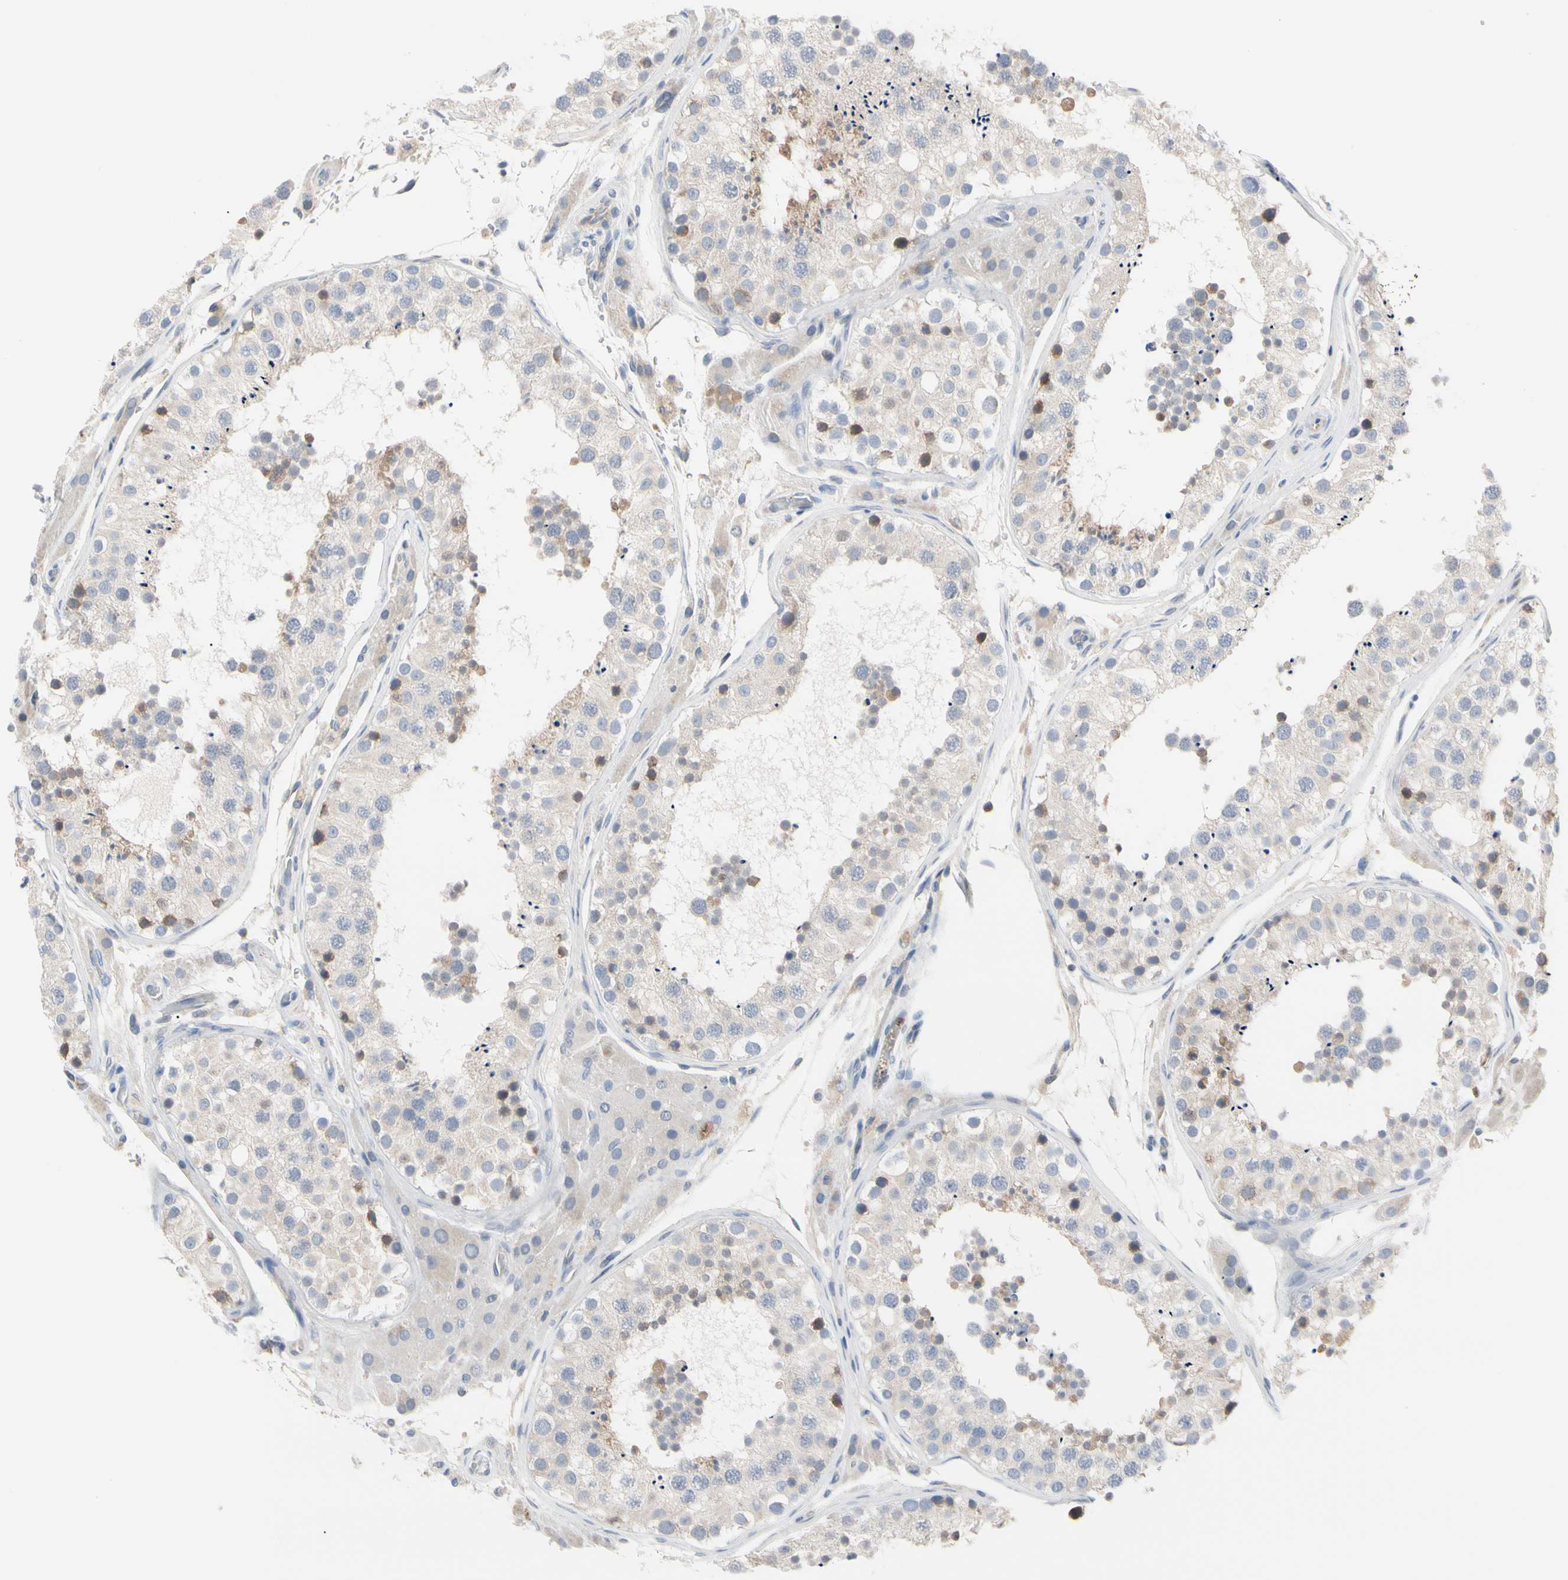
{"staining": {"intensity": "moderate", "quantity": "<25%", "location": "cytoplasmic/membranous"}, "tissue": "testis", "cell_type": "Cells in seminiferous ducts", "image_type": "normal", "snomed": [{"axis": "morphology", "description": "Normal tissue, NOS"}, {"axis": "topography", "description": "Testis"}, {"axis": "topography", "description": "Epididymis"}], "caption": "Immunohistochemistry micrograph of unremarkable testis: human testis stained using IHC shows low levels of moderate protein expression localized specifically in the cytoplasmic/membranous of cells in seminiferous ducts, appearing as a cytoplasmic/membranous brown color.", "gene": "MCL1", "patient": {"sex": "male", "age": 26}}